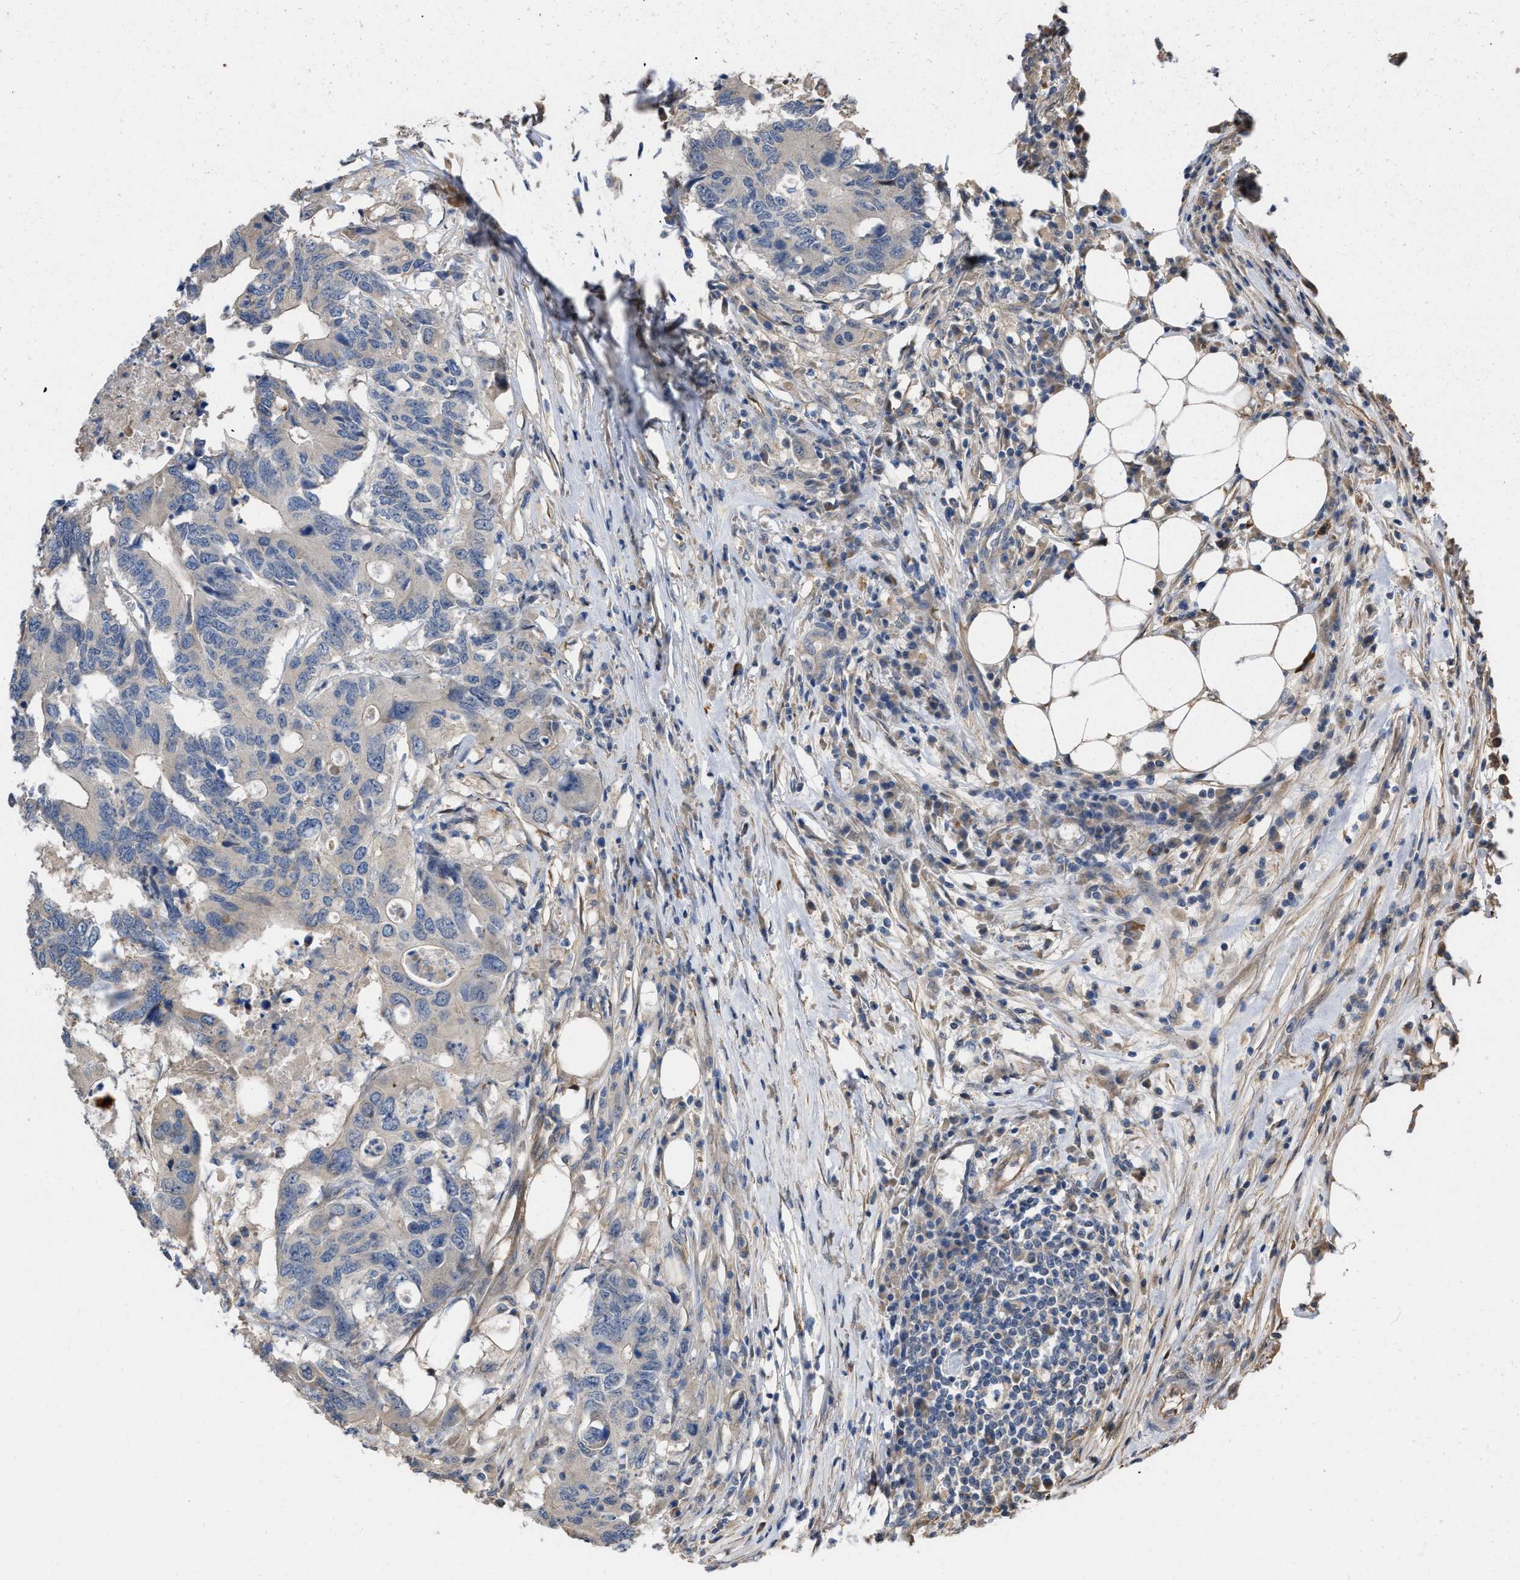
{"staining": {"intensity": "negative", "quantity": "none", "location": "none"}, "tissue": "colorectal cancer", "cell_type": "Tumor cells", "image_type": "cancer", "snomed": [{"axis": "morphology", "description": "Adenocarcinoma, NOS"}, {"axis": "topography", "description": "Colon"}], "caption": "This is a image of immunohistochemistry staining of colorectal cancer, which shows no staining in tumor cells.", "gene": "SLC4A11", "patient": {"sex": "male", "age": 71}}